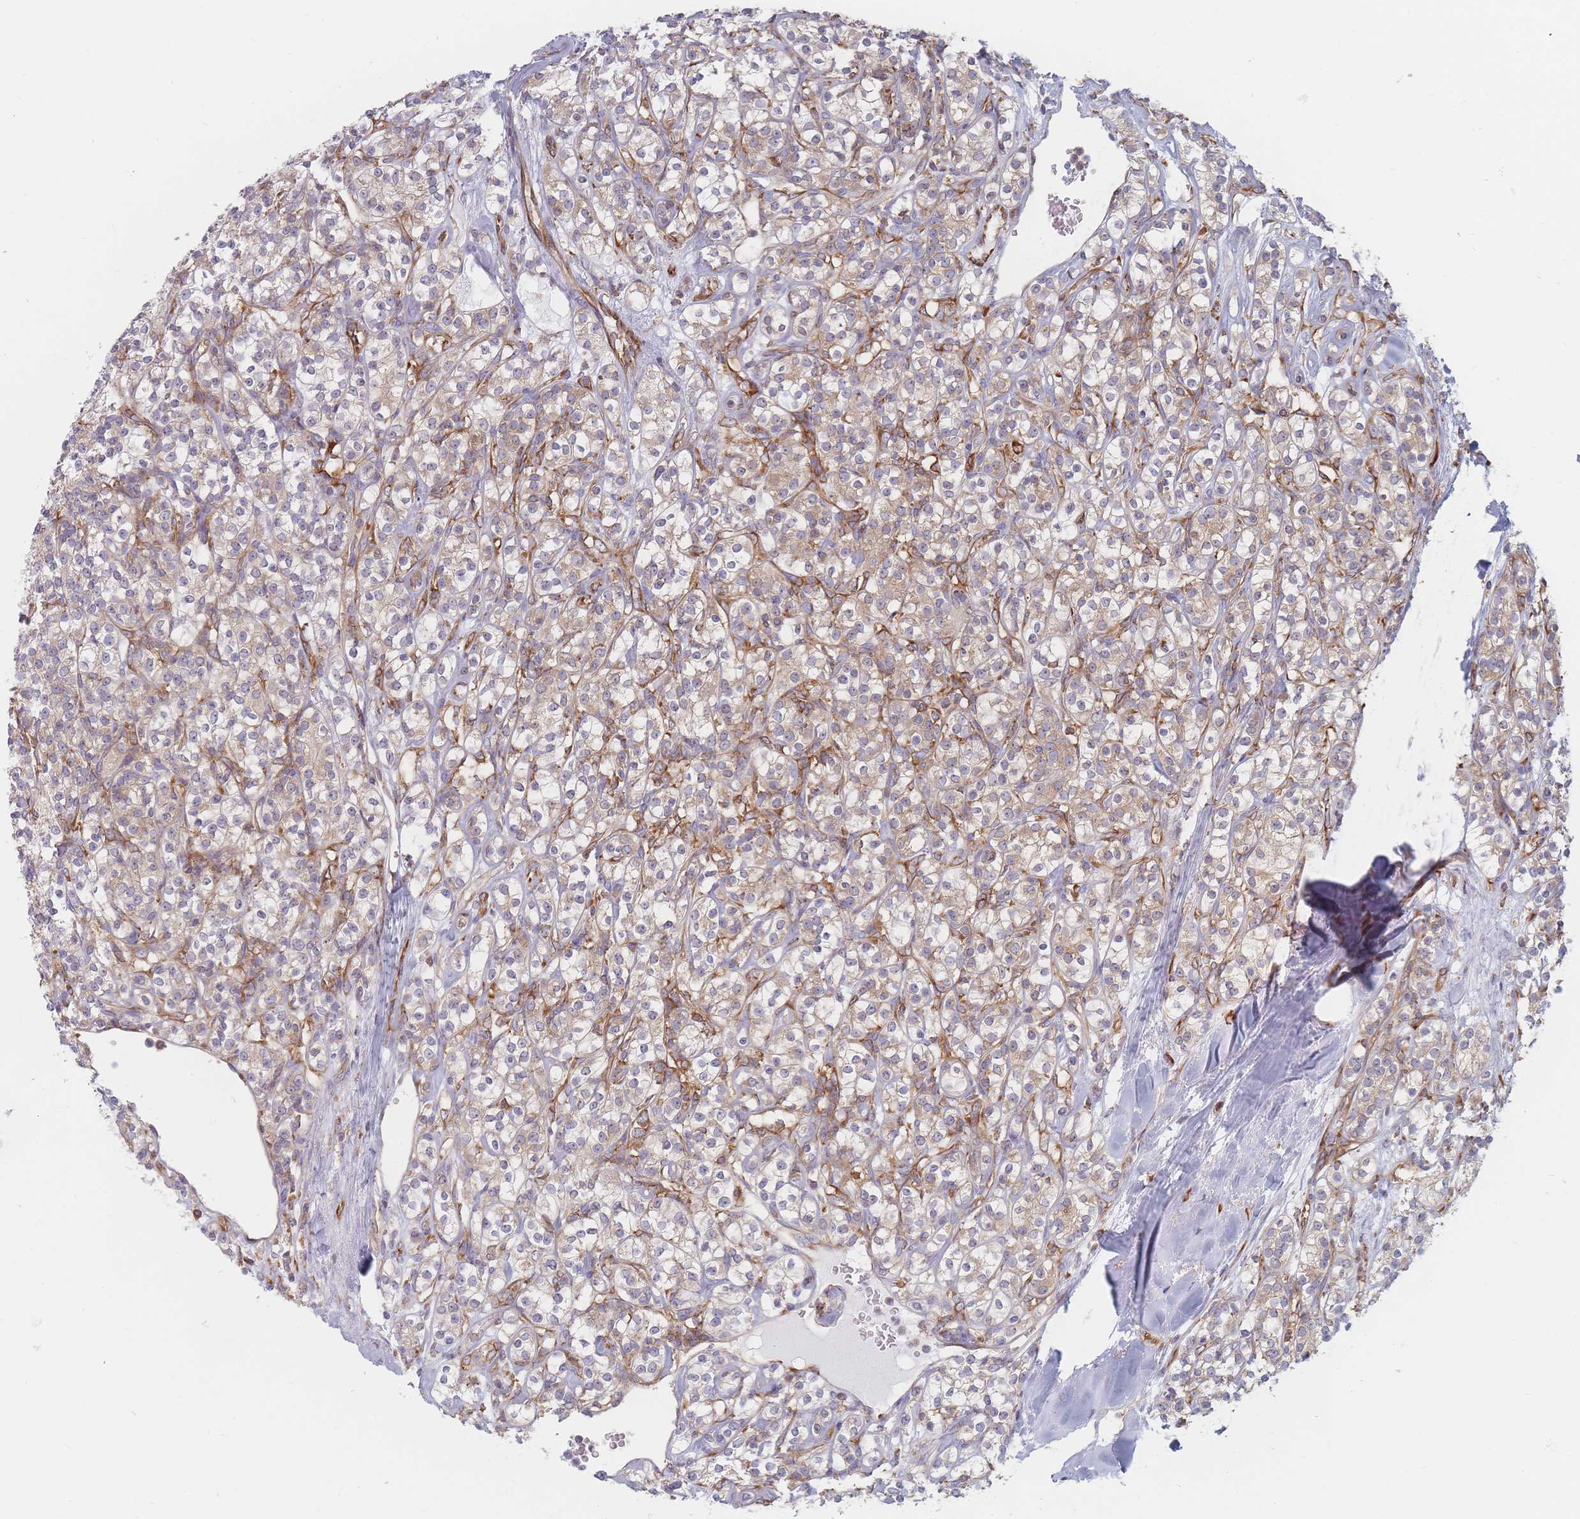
{"staining": {"intensity": "weak", "quantity": "25%-75%", "location": "cytoplasmic/membranous"}, "tissue": "renal cancer", "cell_type": "Tumor cells", "image_type": "cancer", "snomed": [{"axis": "morphology", "description": "Adenocarcinoma, NOS"}, {"axis": "topography", "description": "Kidney"}], "caption": "High-power microscopy captured an immunohistochemistry photomicrograph of renal adenocarcinoma, revealing weak cytoplasmic/membranous expression in approximately 25%-75% of tumor cells.", "gene": "MAP1S", "patient": {"sex": "male", "age": 77}}